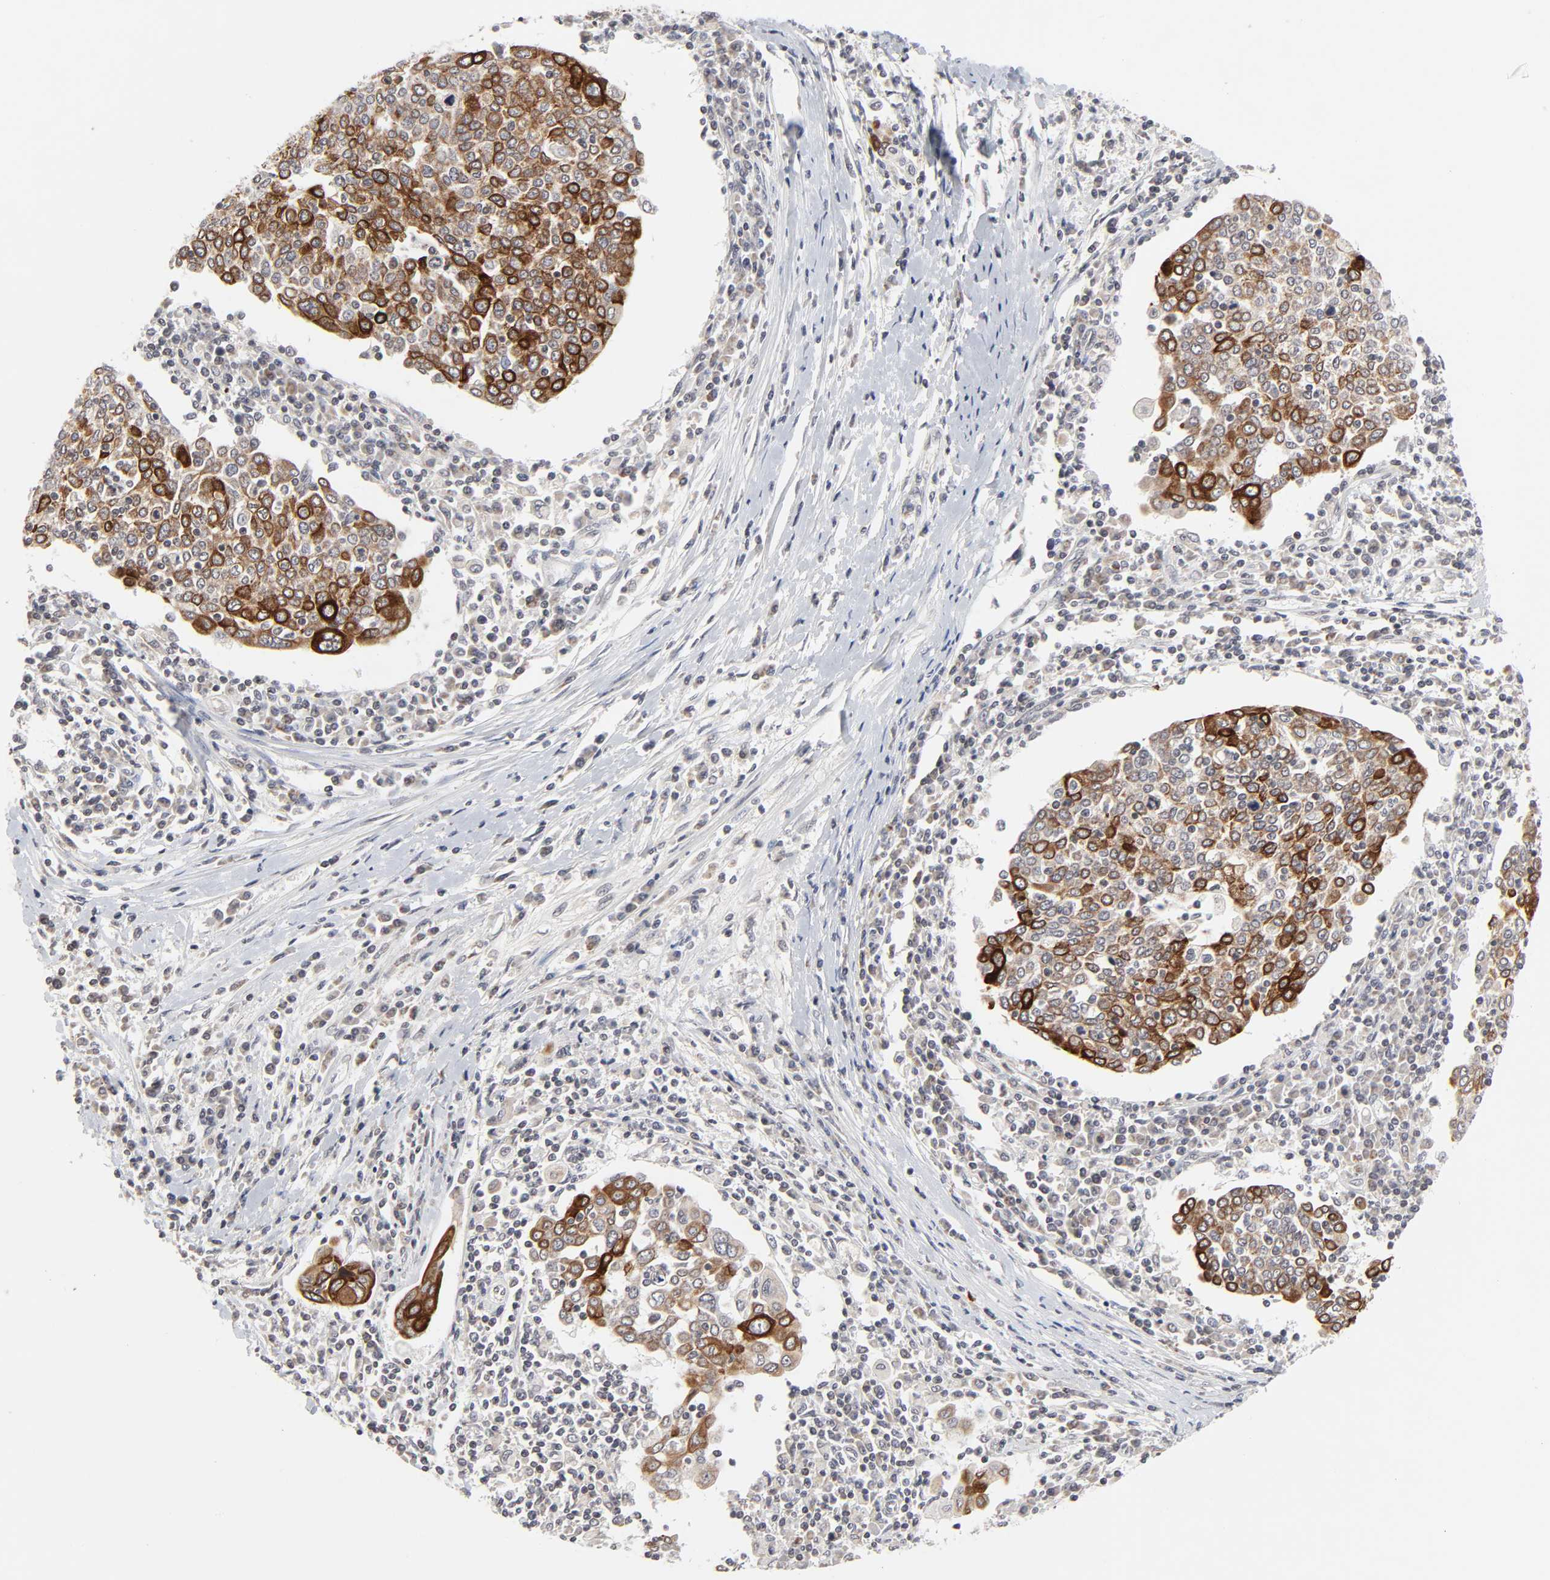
{"staining": {"intensity": "strong", "quantity": ">75%", "location": "cytoplasmic/membranous"}, "tissue": "cervical cancer", "cell_type": "Tumor cells", "image_type": "cancer", "snomed": [{"axis": "morphology", "description": "Squamous cell carcinoma, NOS"}, {"axis": "topography", "description": "Cervix"}], "caption": "A high amount of strong cytoplasmic/membranous positivity is appreciated in about >75% of tumor cells in cervical cancer (squamous cell carcinoma) tissue. Immunohistochemistry (ihc) stains the protein of interest in brown and the nuclei are stained blue.", "gene": "AUH", "patient": {"sex": "female", "age": 40}}